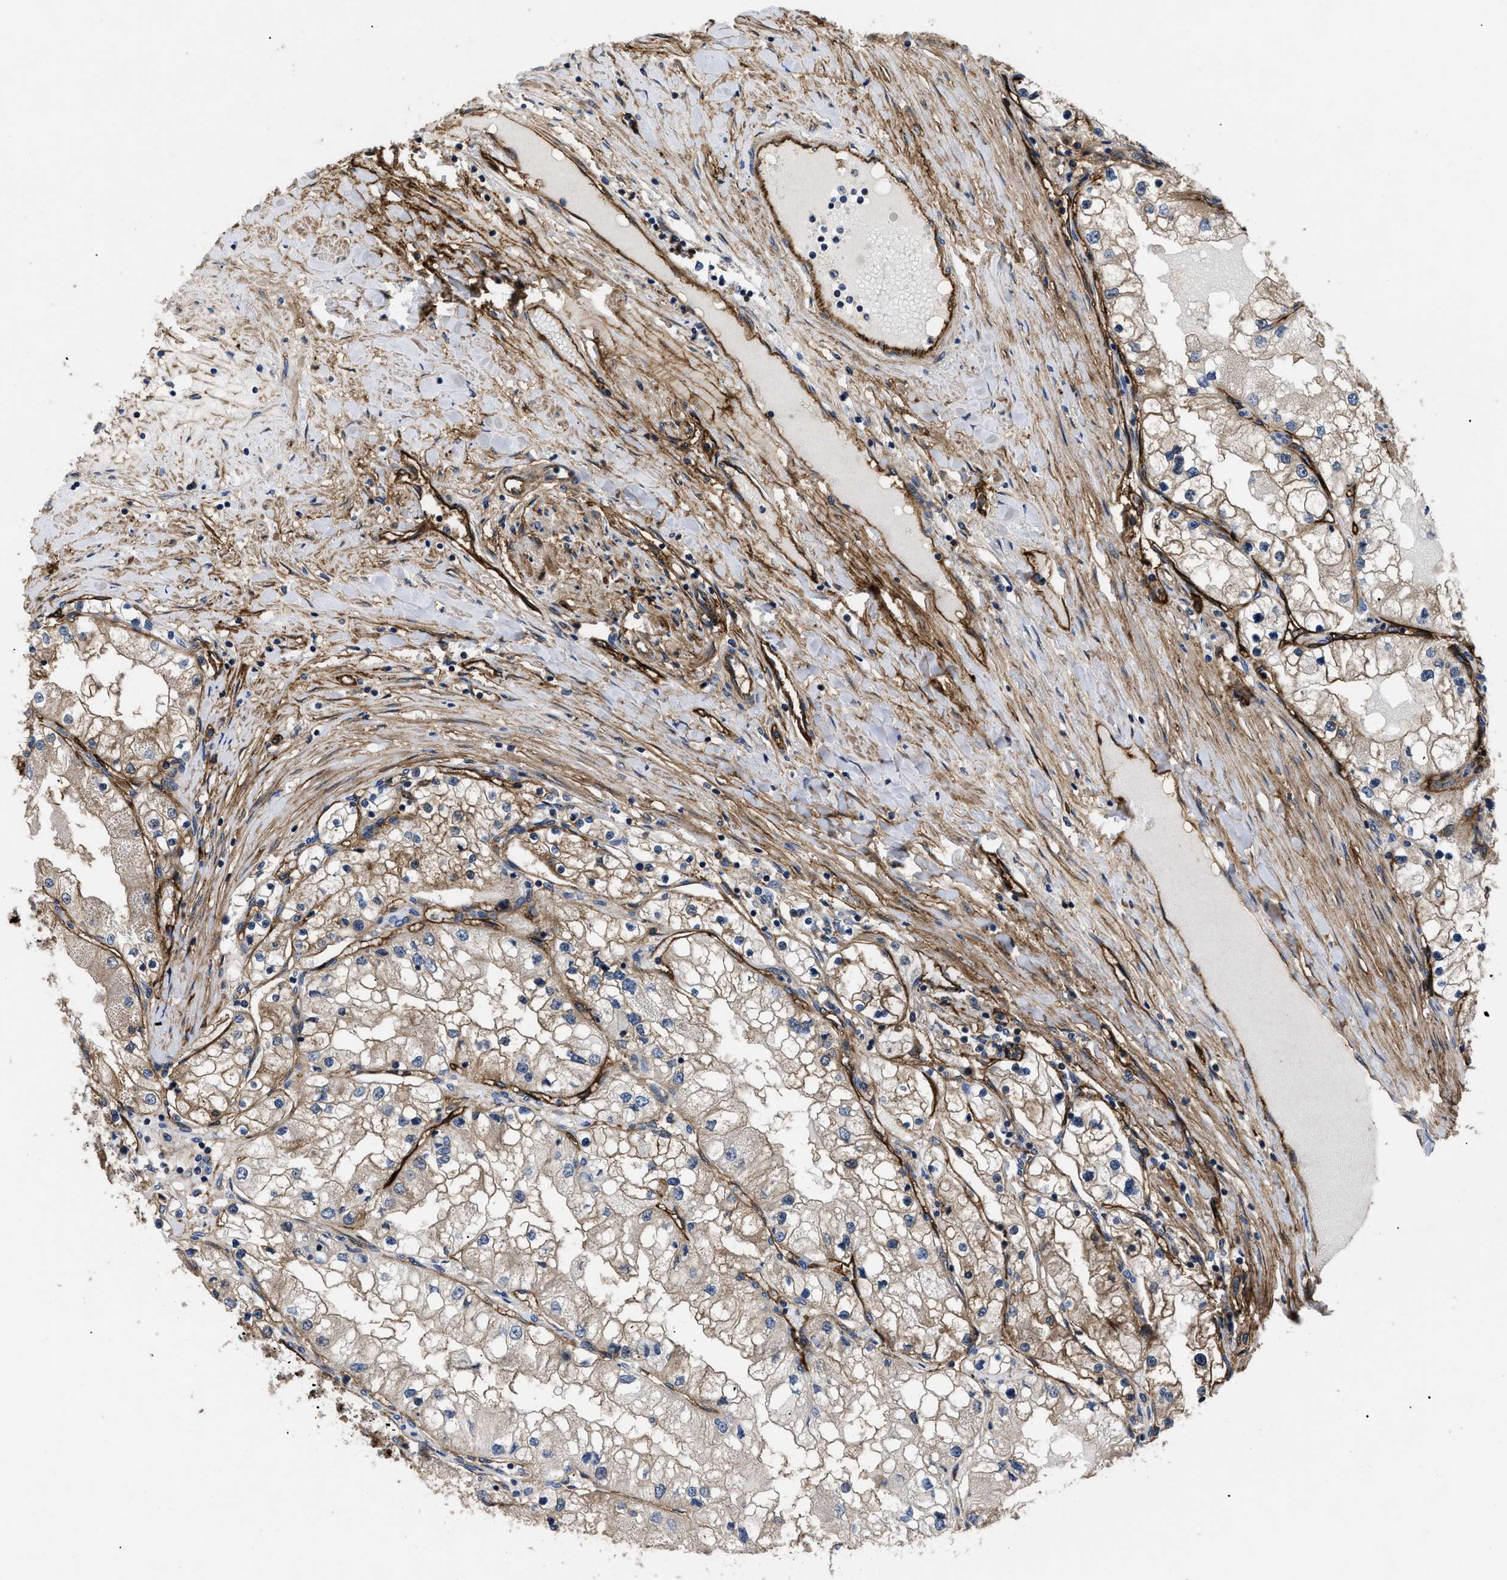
{"staining": {"intensity": "weak", "quantity": "25%-75%", "location": "cytoplasmic/membranous"}, "tissue": "renal cancer", "cell_type": "Tumor cells", "image_type": "cancer", "snomed": [{"axis": "morphology", "description": "Adenocarcinoma, NOS"}, {"axis": "topography", "description": "Kidney"}], "caption": "An immunohistochemistry (IHC) photomicrograph of neoplastic tissue is shown. Protein staining in brown highlights weak cytoplasmic/membranous positivity in renal cancer within tumor cells.", "gene": "NT5E", "patient": {"sex": "male", "age": 68}}